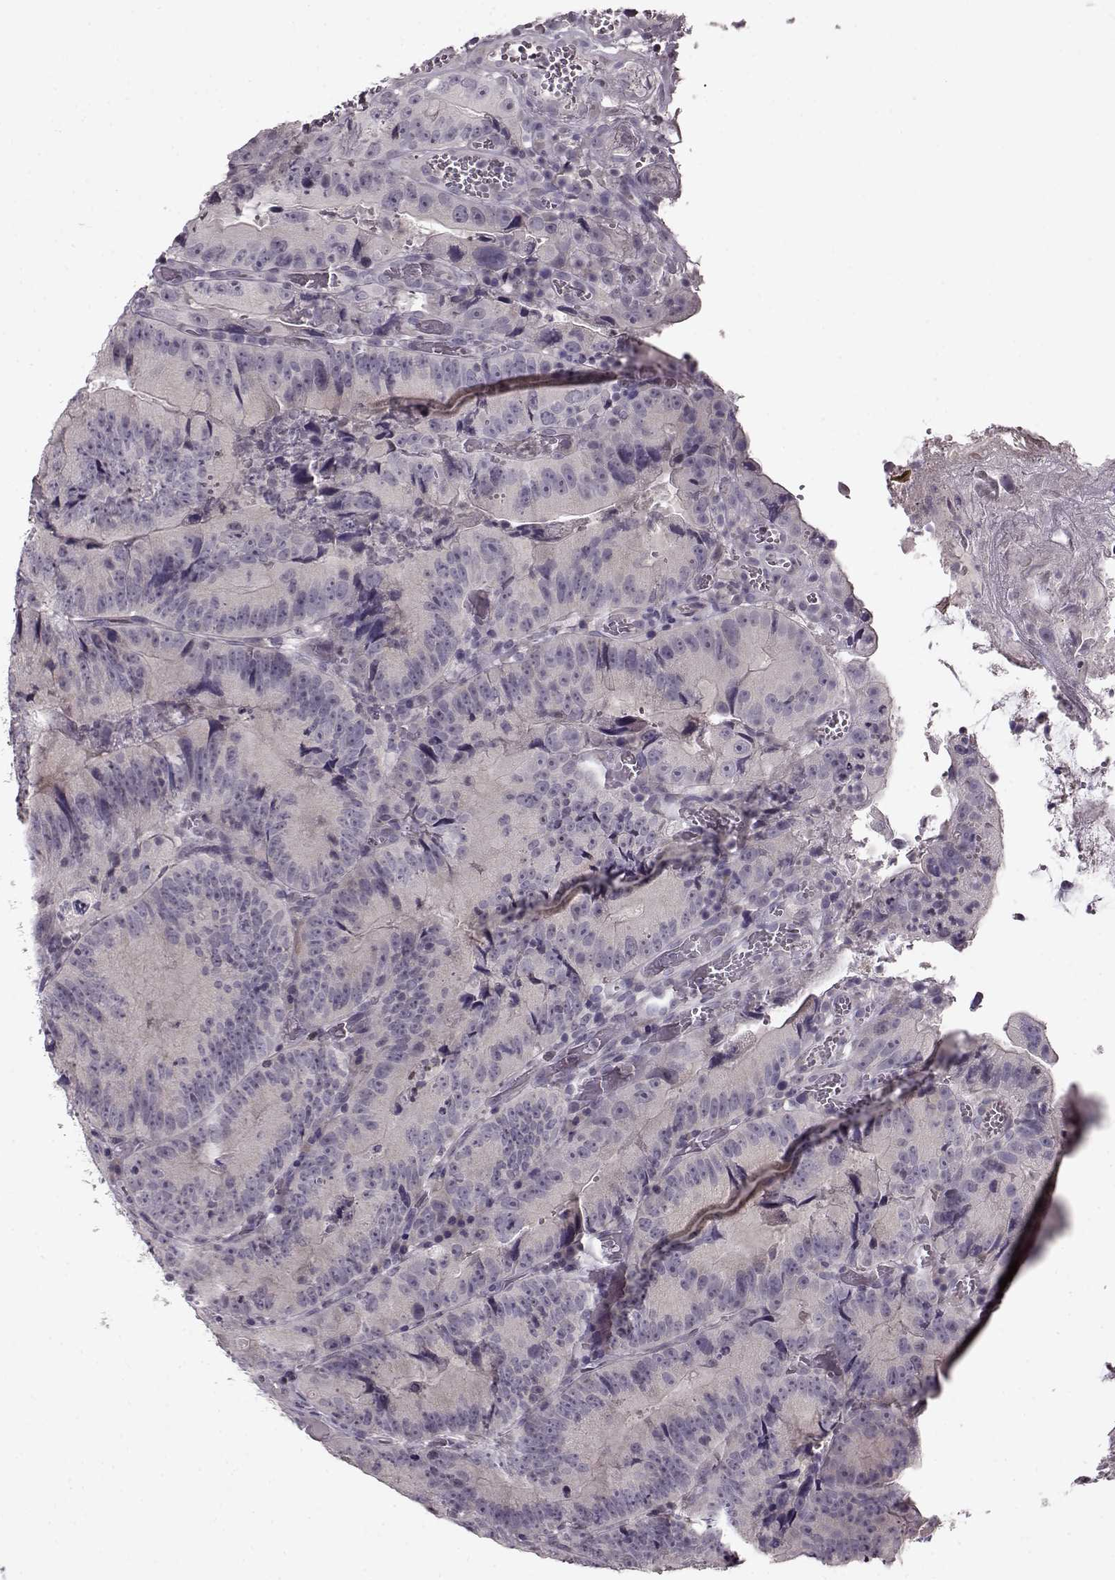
{"staining": {"intensity": "negative", "quantity": "none", "location": "none"}, "tissue": "colorectal cancer", "cell_type": "Tumor cells", "image_type": "cancer", "snomed": [{"axis": "morphology", "description": "Adenocarcinoma, NOS"}, {"axis": "topography", "description": "Colon"}], "caption": "Immunohistochemical staining of human colorectal cancer shows no significant staining in tumor cells. (IHC, brightfield microscopy, high magnification).", "gene": "RP1L1", "patient": {"sex": "female", "age": 86}}